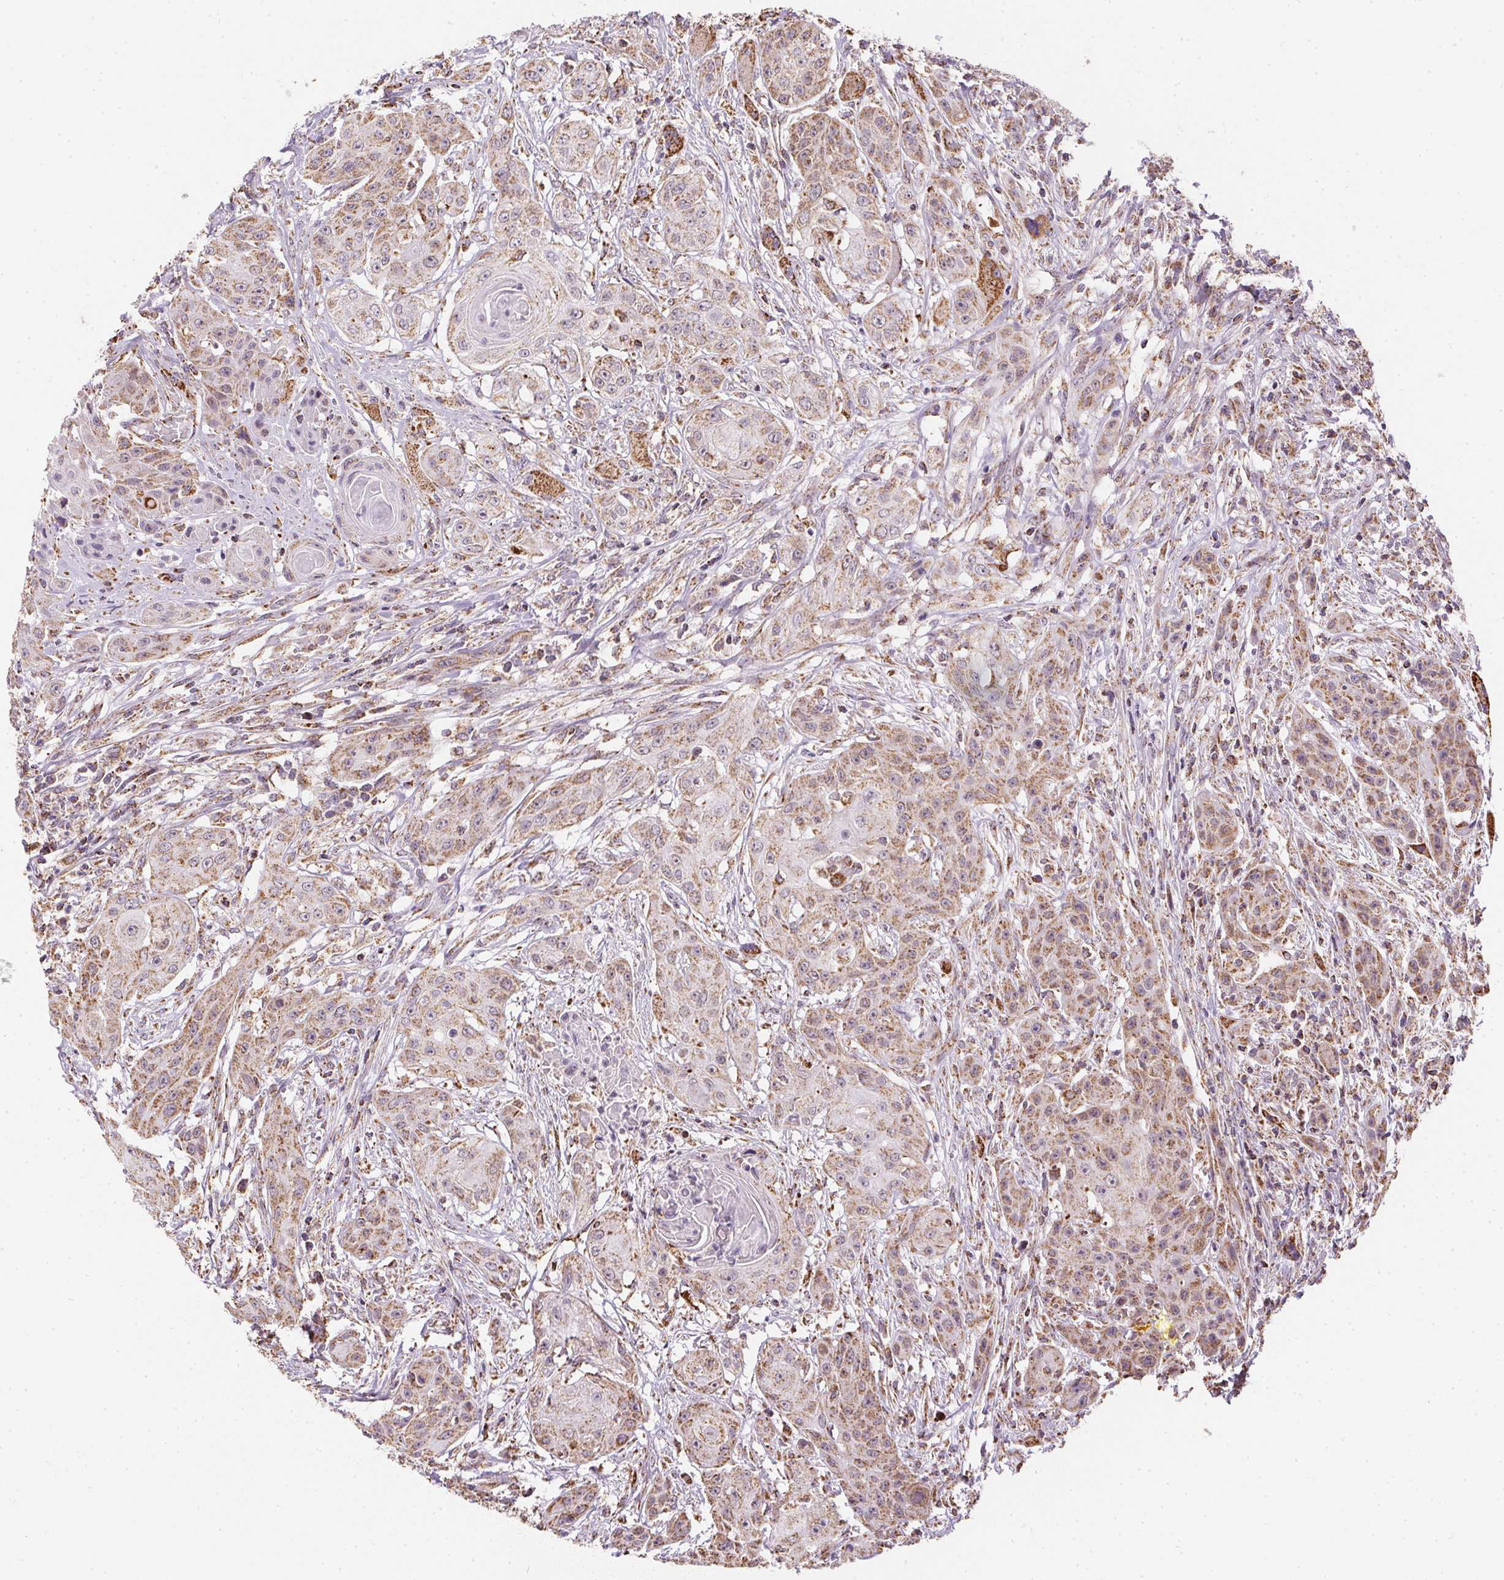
{"staining": {"intensity": "moderate", "quantity": ">75%", "location": "cytoplasmic/membranous"}, "tissue": "head and neck cancer", "cell_type": "Tumor cells", "image_type": "cancer", "snomed": [{"axis": "morphology", "description": "Squamous cell carcinoma, NOS"}, {"axis": "topography", "description": "Oral tissue"}, {"axis": "topography", "description": "Head-Neck"}, {"axis": "topography", "description": "Neck, NOS"}], "caption": "Head and neck cancer stained with immunohistochemistry (IHC) shows moderate cytoplasmic/membranous positivity in about >75% of tumor cells. Nuclei are stained in blue.", "gene": "MAPK11", "patient": {"sex": "female", "age": 55}}